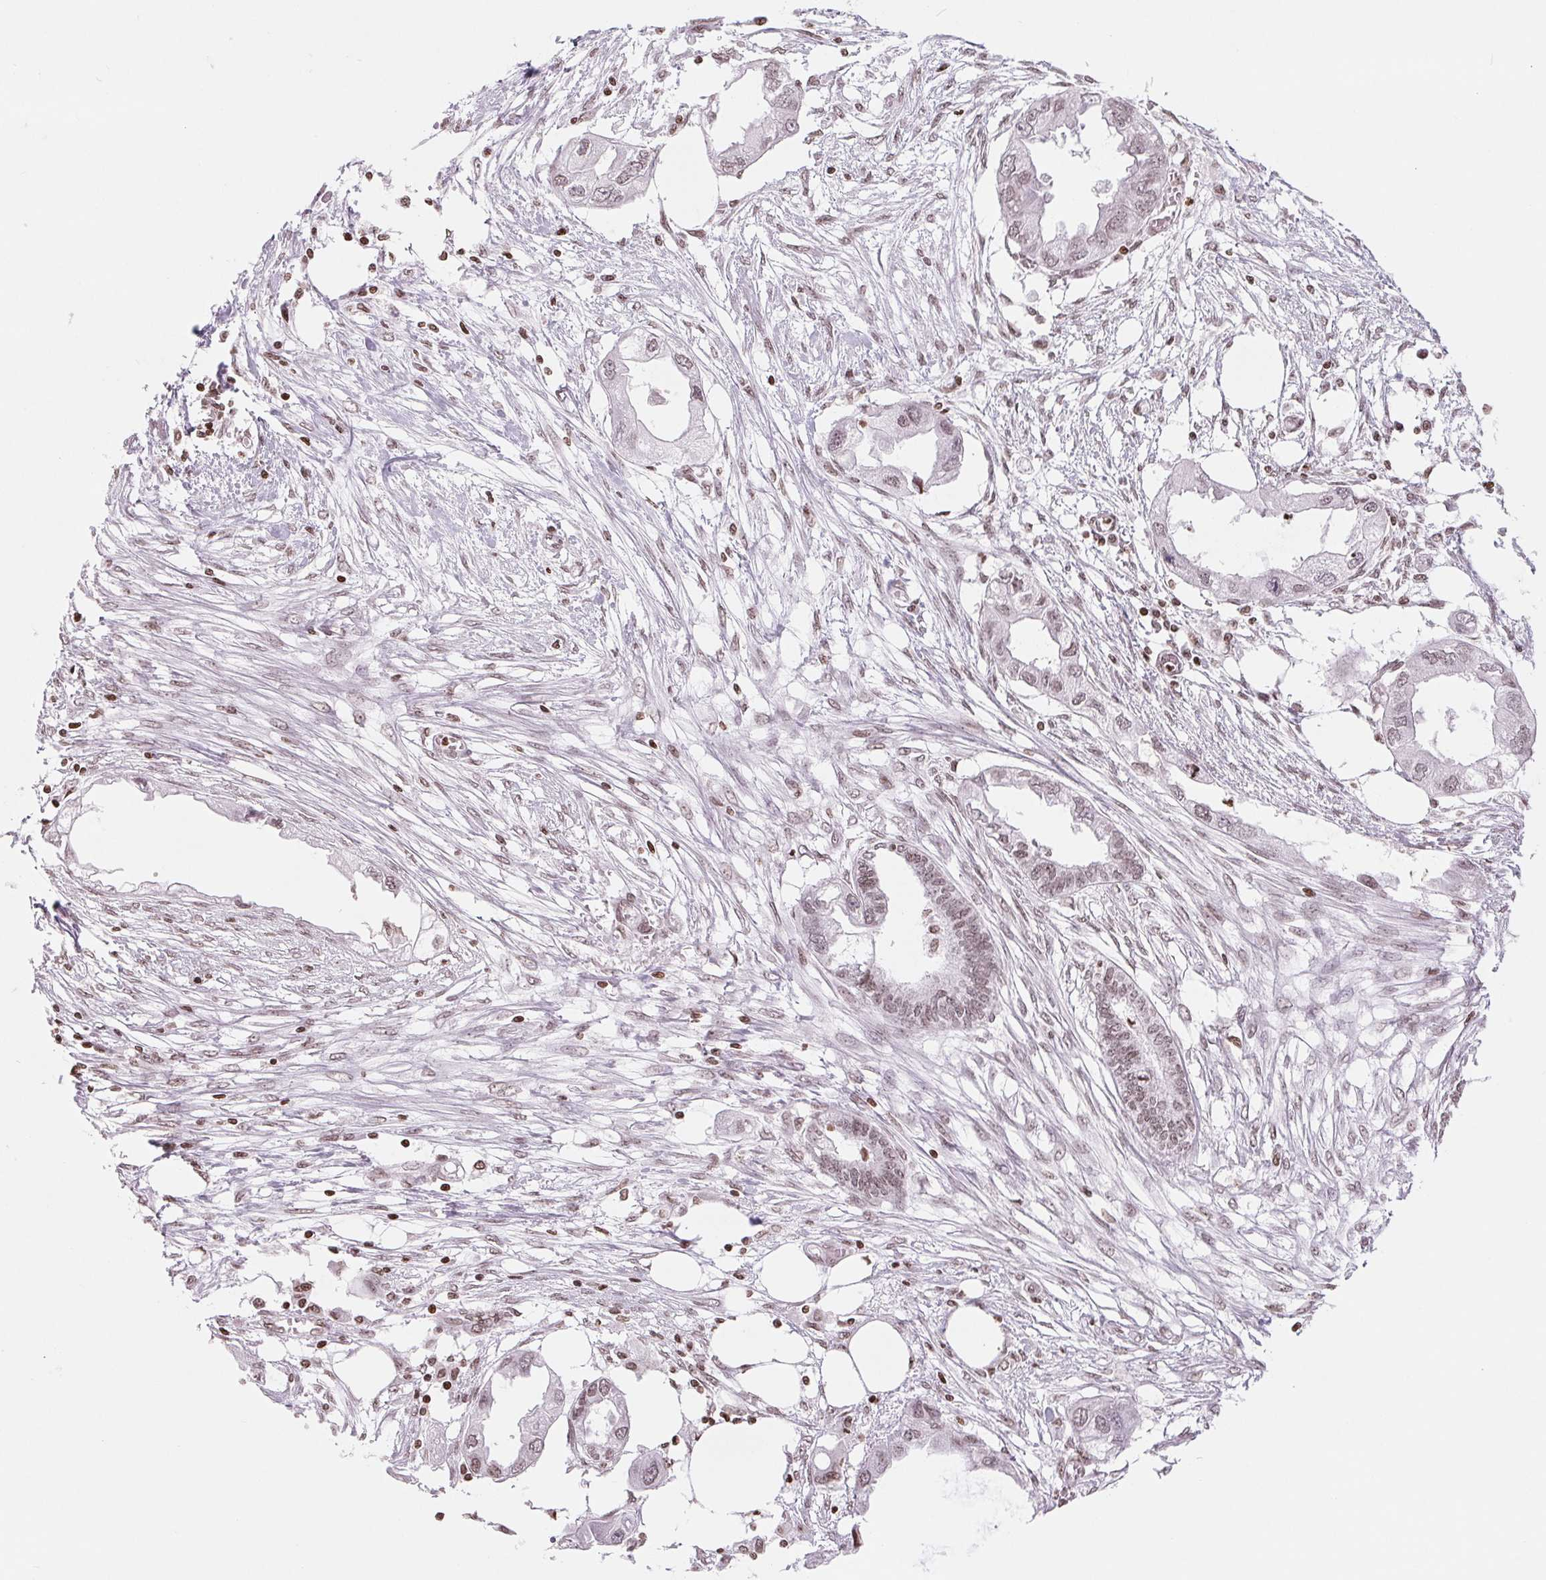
{"staining": {"intensity": "weak", "quantity": "25%-75%", "location": "nuclear"}, "tissue": "endometrial cancer", "cell_type": "Tumor cells", "image_type": "cancer", "snomed": [{"axis": "morphology", "description": "Adenocarcinoma, NOS"}, {"axis": "morphology", "description": "Adenocarcinoma, metastatic, NOS"}, {"axis": "topography", "description": "Adipose tissue"}, {"axis": "topography", "description": "Endometrium"}], "caption": "Brown immunohistochemical staining in human endometrial cancer (adenocarcinoma) demonstrates weak nuclear expression in about 25%-75% of tumor cells.", "gene": "SMIM12", "patient": {"sex": "female", "age": 67}}